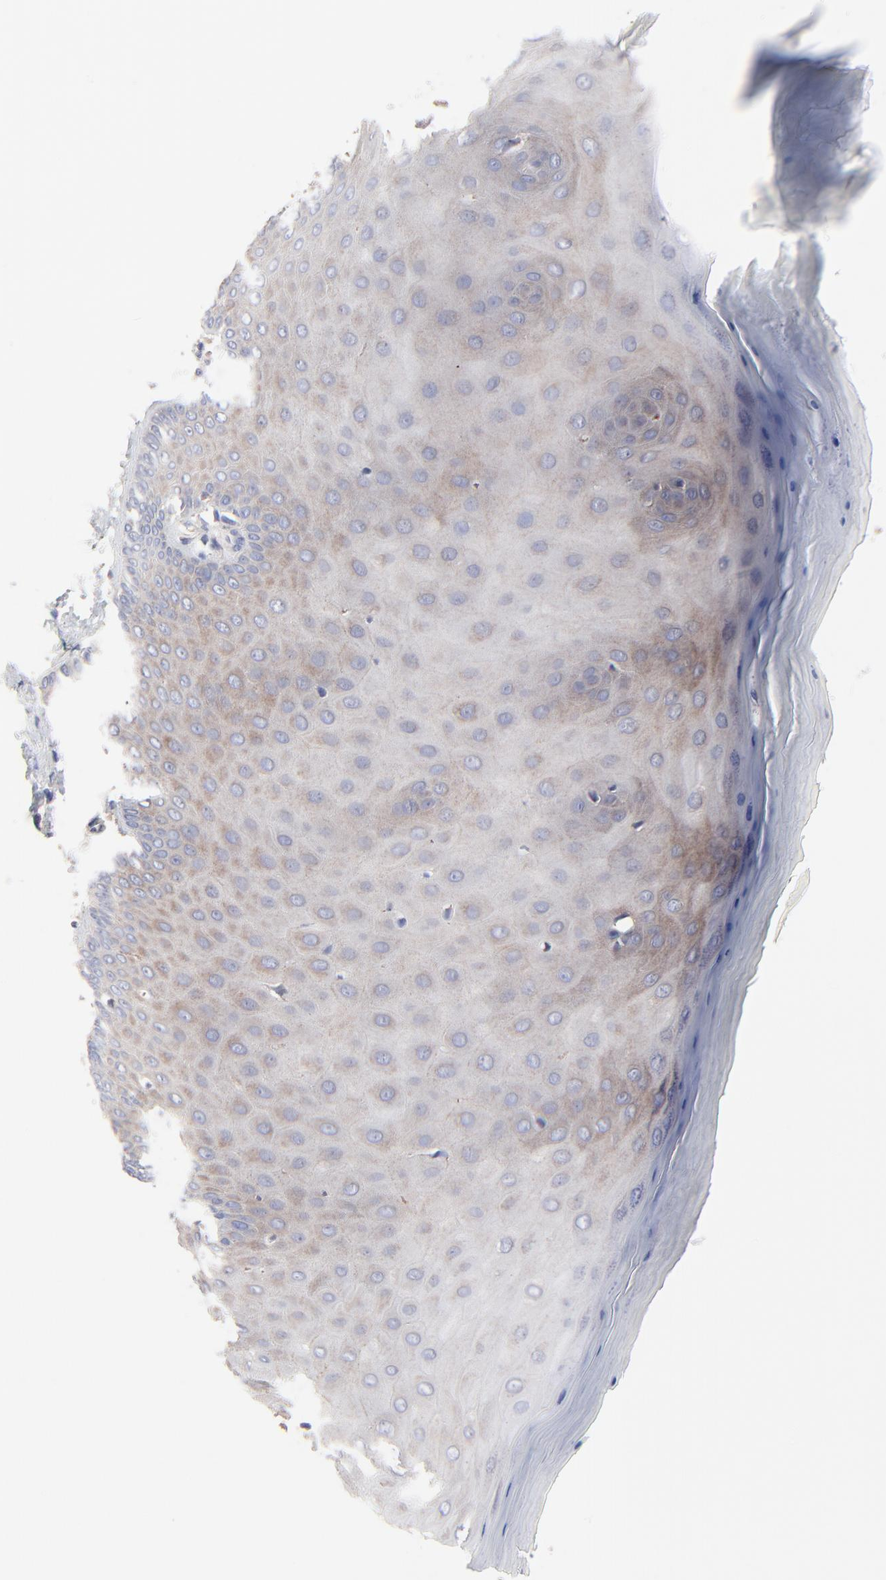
{"staining": {"intensity": "weak", "quantity": ">75%", "location": "cytoplasmic/membranous"}, "tissue": "cervix", "cell_type": "Glandular cells", "image_type": "normal", "snomed": [{"axis": "morphology", "description": "Normal tissue, NOS"}, {"axis": "topography", "description": "Cervix"}], "caption": "Immunohistochemistry staining of normal cervix, which reveals low levels of weak cytoplasmic/membranous staining in approximately >75% of glandular cells indicating weak cytoplasmic/membranous protein staining. The staining was performed using DAB (3,3'-diaminobenzidine) (brown) for protein detection and nuclei were counterstained in hematoxylin (blue).", "gene": "PPFIBP2", "patient": {"sex": "female", "age": 55}}